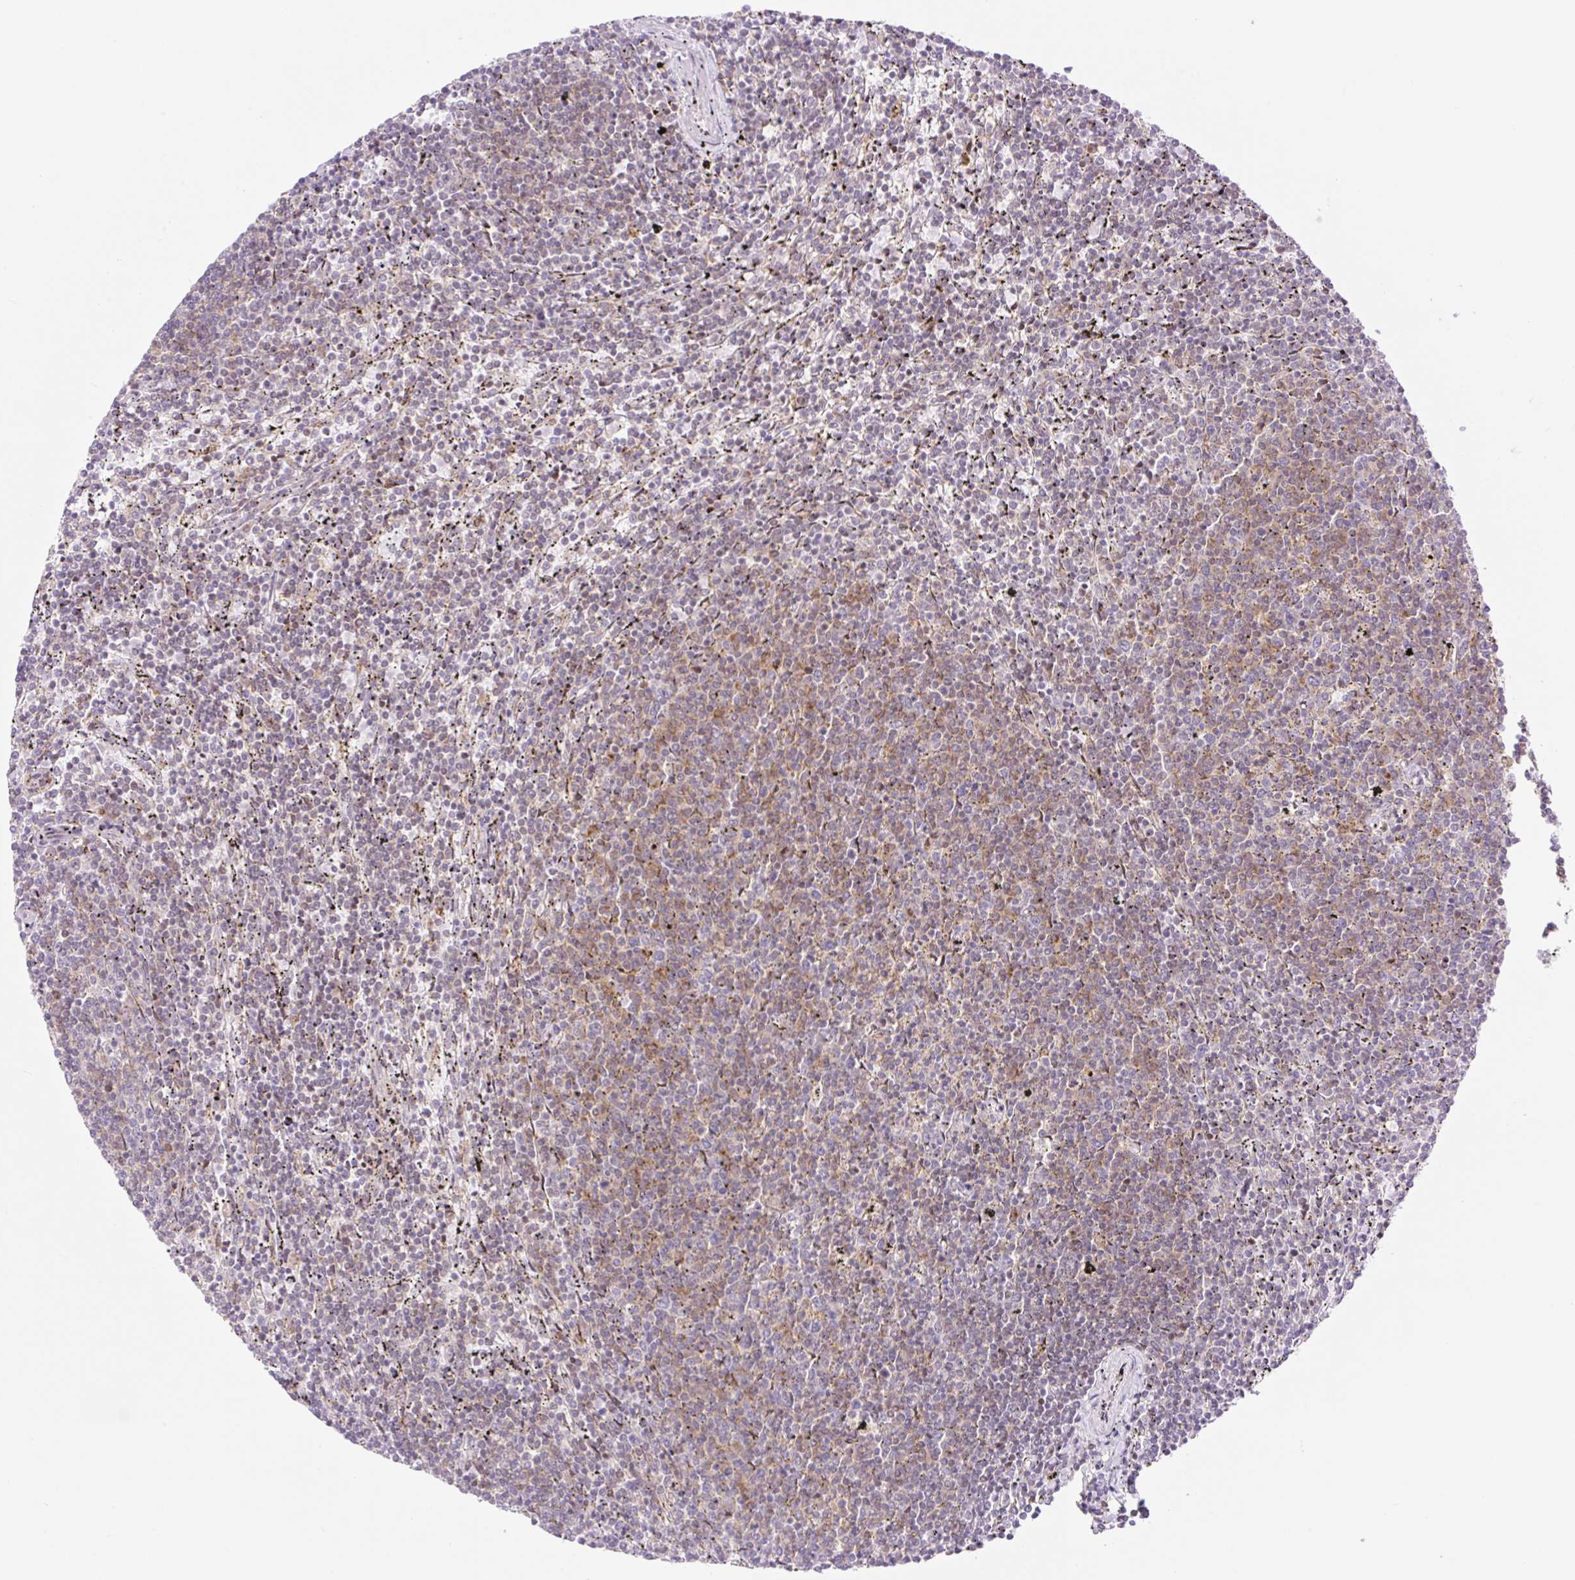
{"staining": {"intensity": "weak", "quantity": "25%-75%", "location": "cytoplasmic/membranous"}, "tissue": "lymphoma", "cell_type": "Tumor cells", "image_type": "cancer", "snomed": [{"axis": "morphology", "description": "Malignant lymphoma, non-Hodgkin's type, Low grade"}, {"axis": "topography", "description": "Spleen"}], "caption": "This image shows IHC staining of low-grade malignant lymphoma, non-Hodgkin's type, with low weak cytoplasmic/membranous expression in approximately 25%-75% of tumor cells.", "gene": "ZFP41", "patient": {"sex": "female", "age": 50}}